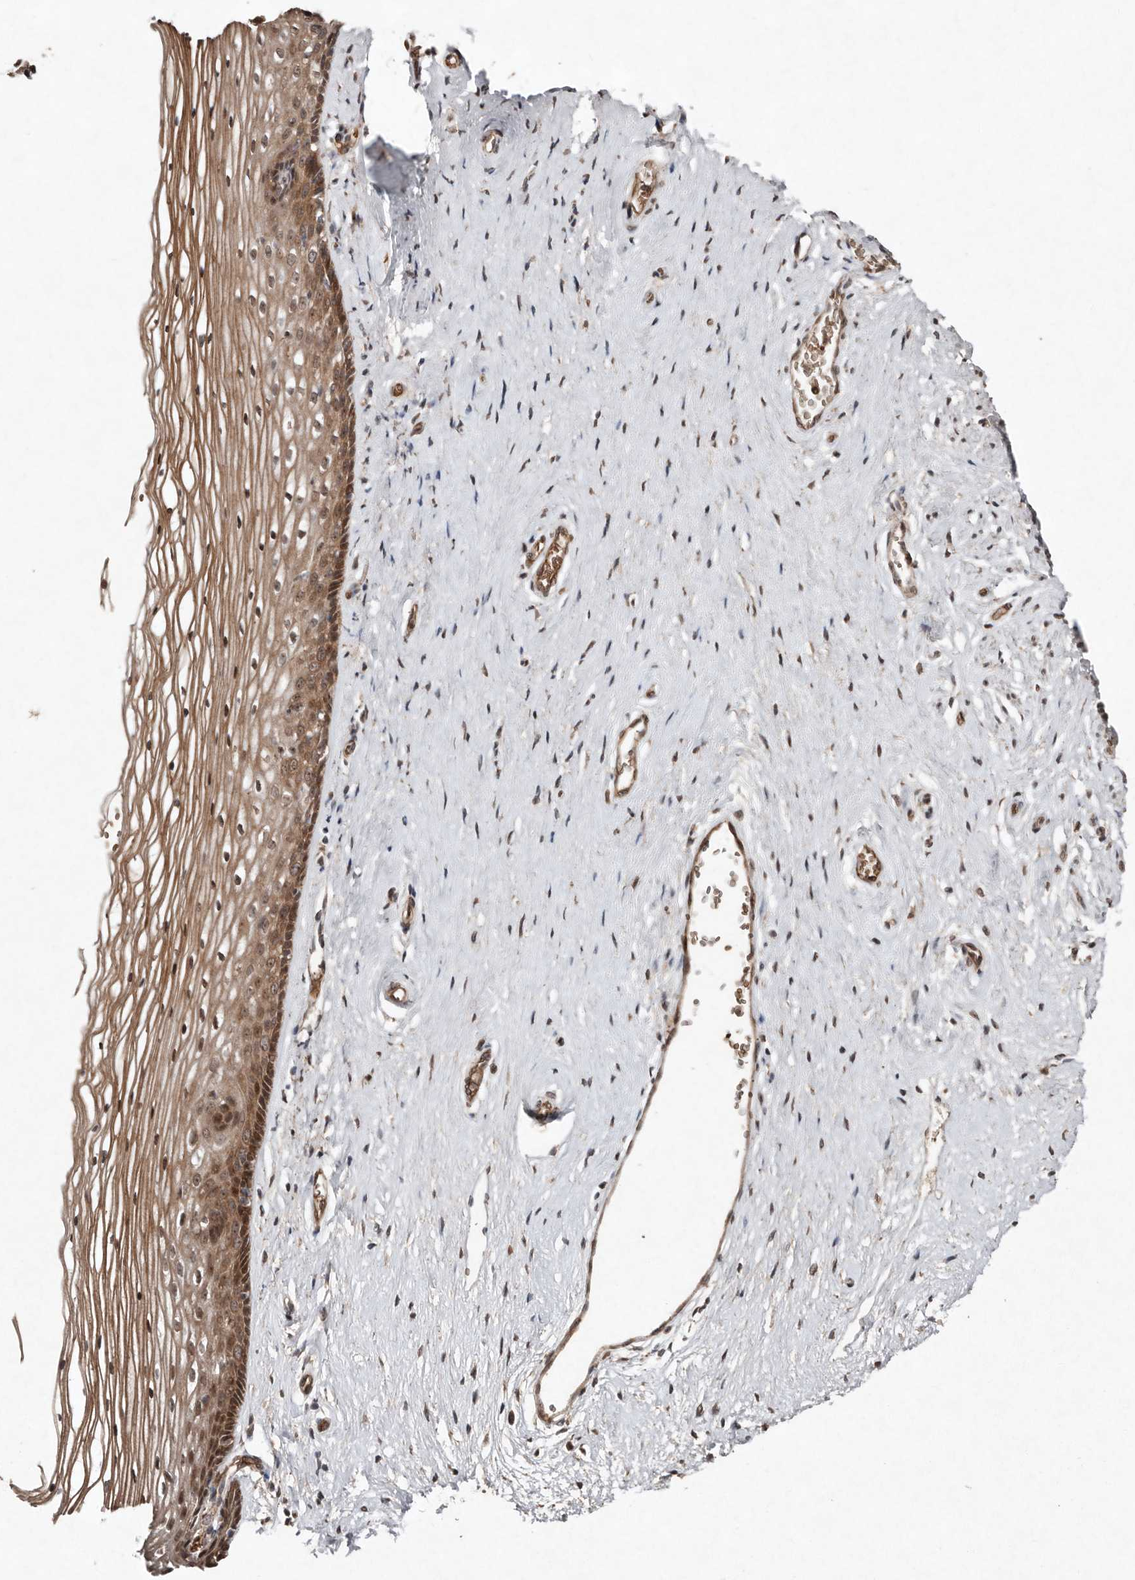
{"staining": {"intensity": "moderate", "quantity": ">75%", "location": "cytoplasmic/membranous,nuclear"}, "tissue": "vagina", "cell_type": "Squamous epithelial cells", "image_type": "normal", "snomed": [{"axis": "morphology", "description": "Normal tissue, NOS"}, {"axis": "topography", "description": "Vagina"}], "caption": "Brown immunohistochemical staining in unremarkable human vagina shows moderate cytoplasmic/membranous,nuclear staining in about >75% of squamous epithelial cells.", "gene": "DIP2C", "patient": {"sex": "female", "age": 46}}